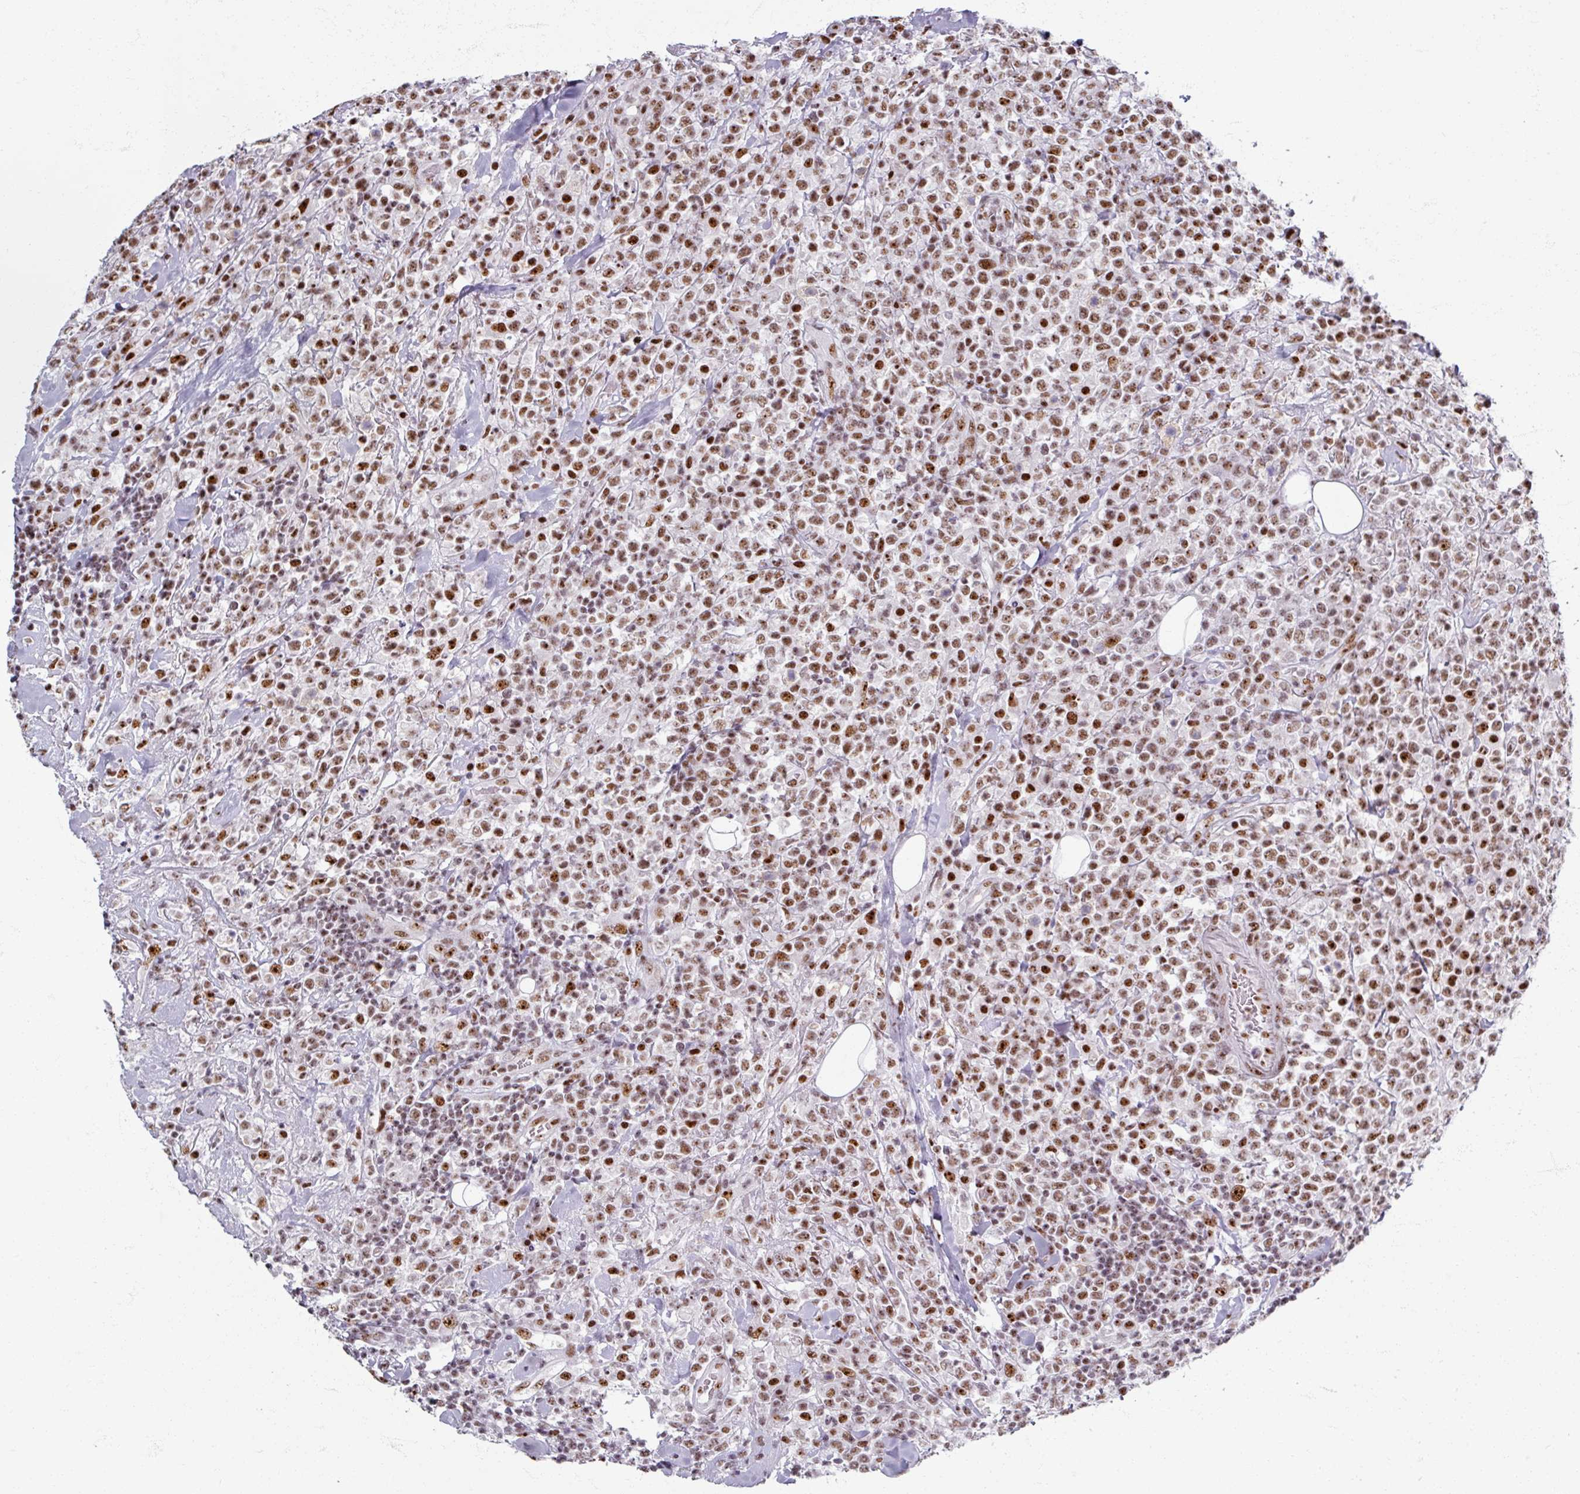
{"staining": {"intensity": "strong", "quantity": ">75%", "location": "nuclear"}, "tissue": "lymphoma", "cell_type": "Tumor cells", "image_type": "cancer", "snomed": [{"axis": "morphology", "description": "Malignant lymphoma, non-Hodgkin's type, High grade"}, {"axis": "topography", "description": "Colon"}], "caption": "A histopathology image showing strong nuclear positivity in about >75% of tumor cells in lymphoma, as visualized by brown immunohistochemical staining.", "gene": "ADAR", "patient": {"sex": "female", "age": 53}}